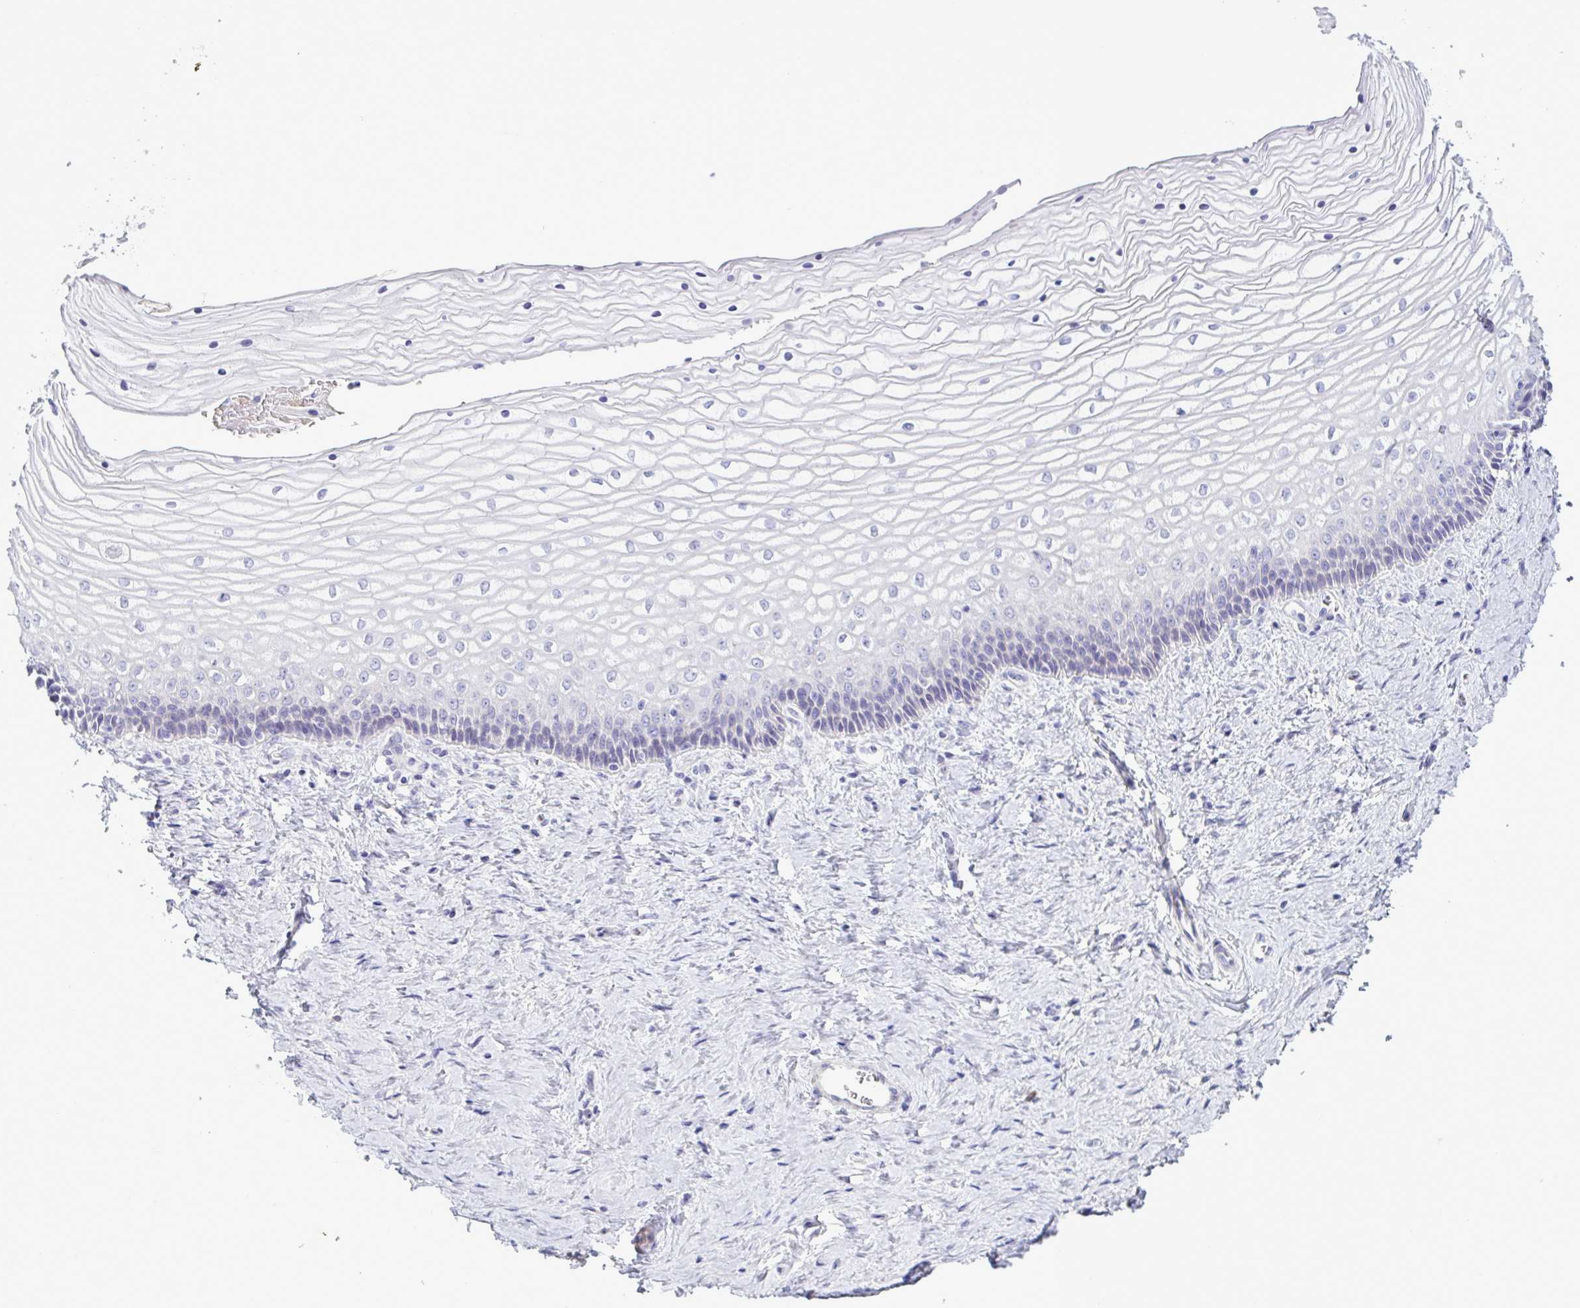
{"staining": {"intensity": "negative", "quantity": "none", "location": "none"}, "tissue": "vagina", "cell_type": "Squamous epithelial cells", "image_type": "normal", "snomed": [{"axis": "morphology", "description": "Normal tissue, NOS"}, {"axis": "topography", "description": "Vagina"}], "caption": "DAB (3,3'-diaminobenzidine) immunohistochemical staining of unremarkable vagina demonstrates no significant staining in squamous epithelial cells.", "gene": "FAM86B1", "patient": {"sex": "female", "age": 45}}